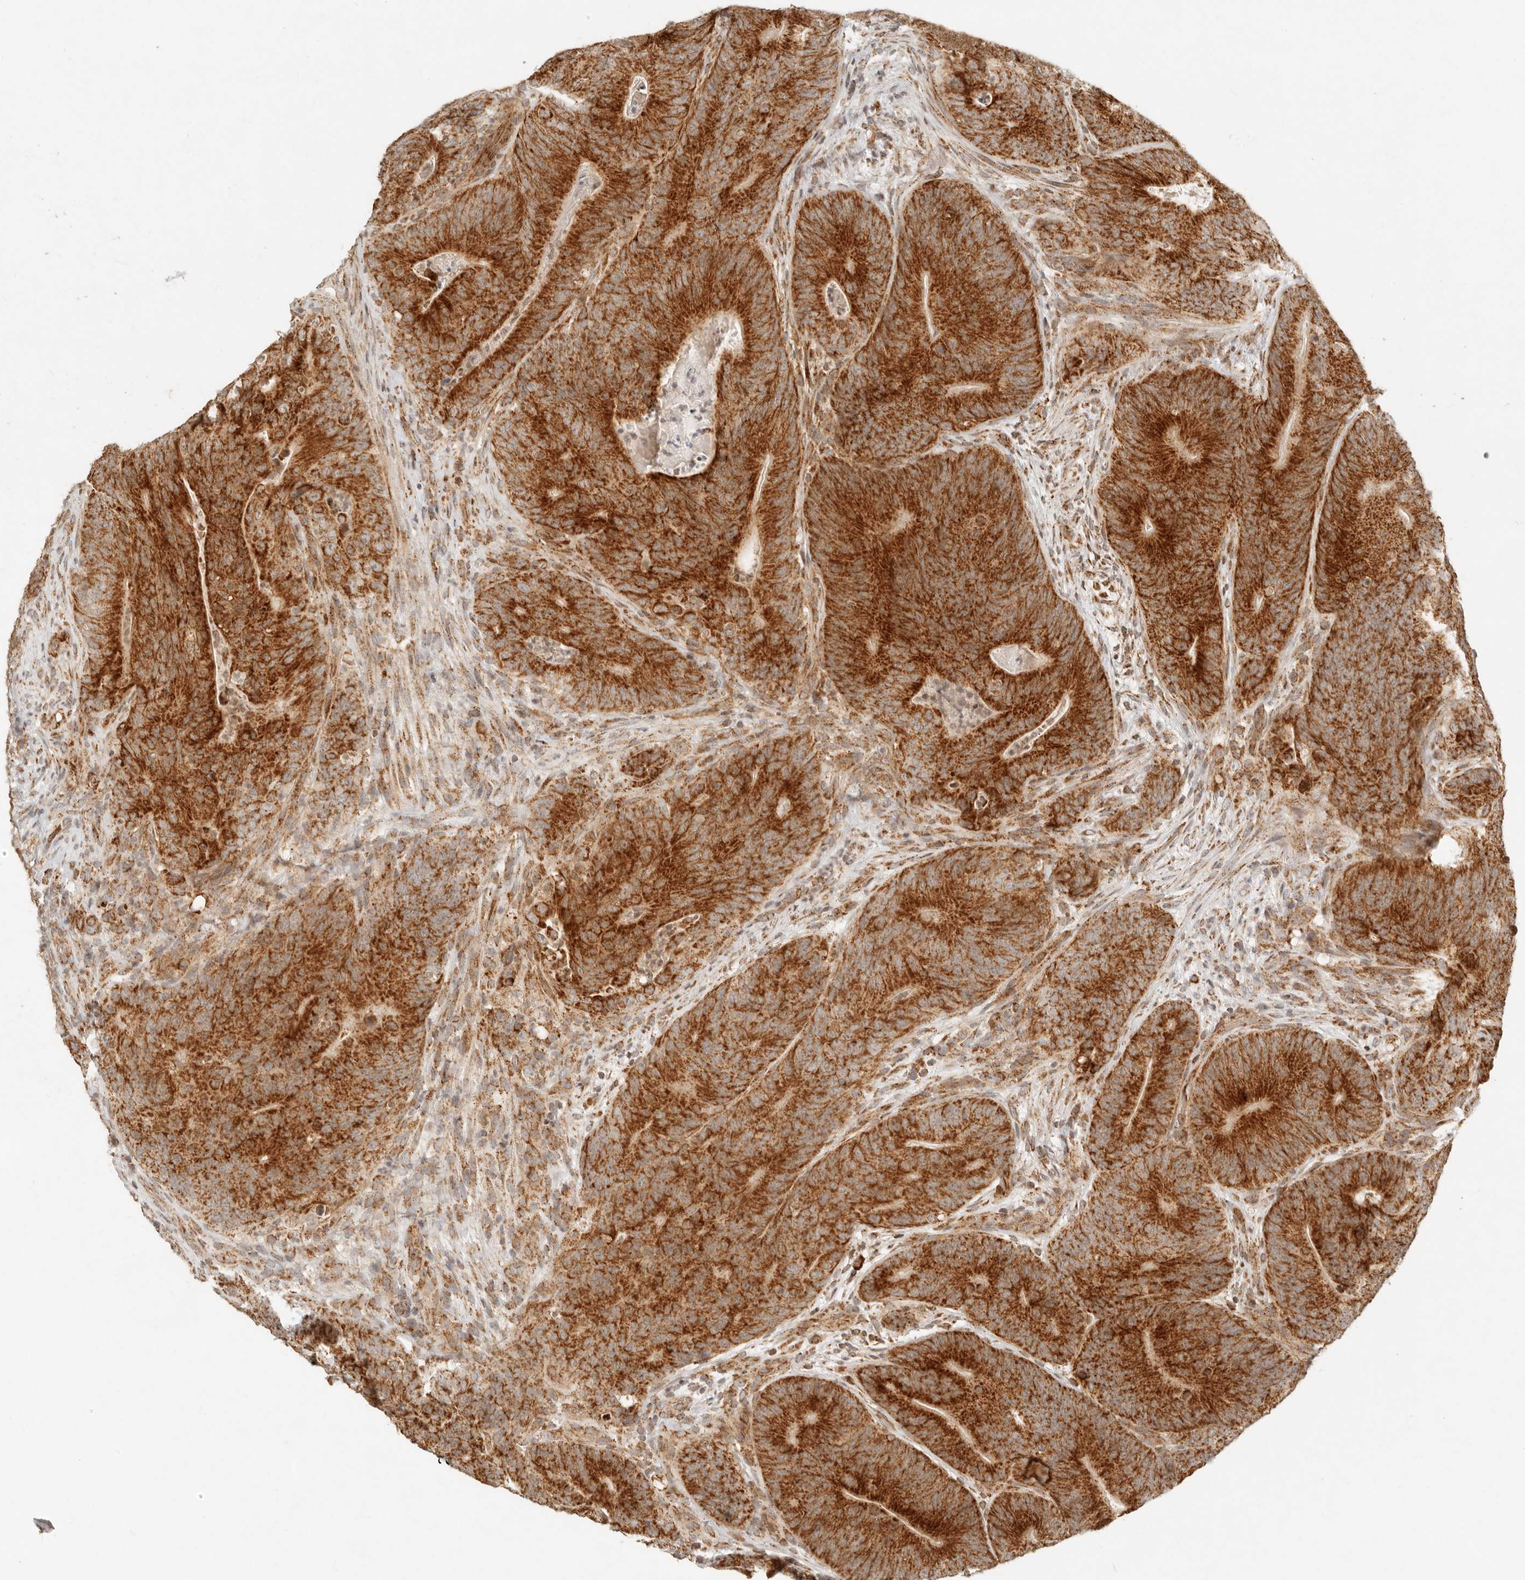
{"staining": {"intensity": "strong", "quantity": ">75%", "location": "cytoplasmic/membranous"}, "tissue": "colorectal cancer", "cell_type": "Tumor cells", "image_type": "cancer", "snomed": [{"axis": "morphology", "description": "Normal tissue, NOS"}, {"axis": "topography", "description": "Colon"}], "caption": "Tumor cells reveal high levels of strong cytoplasmic/membranous expression in approximately >75% of cells in human colorectal cancer.", "gene": "MRPL55", "patient": {"sex": "female", "age": 82}}